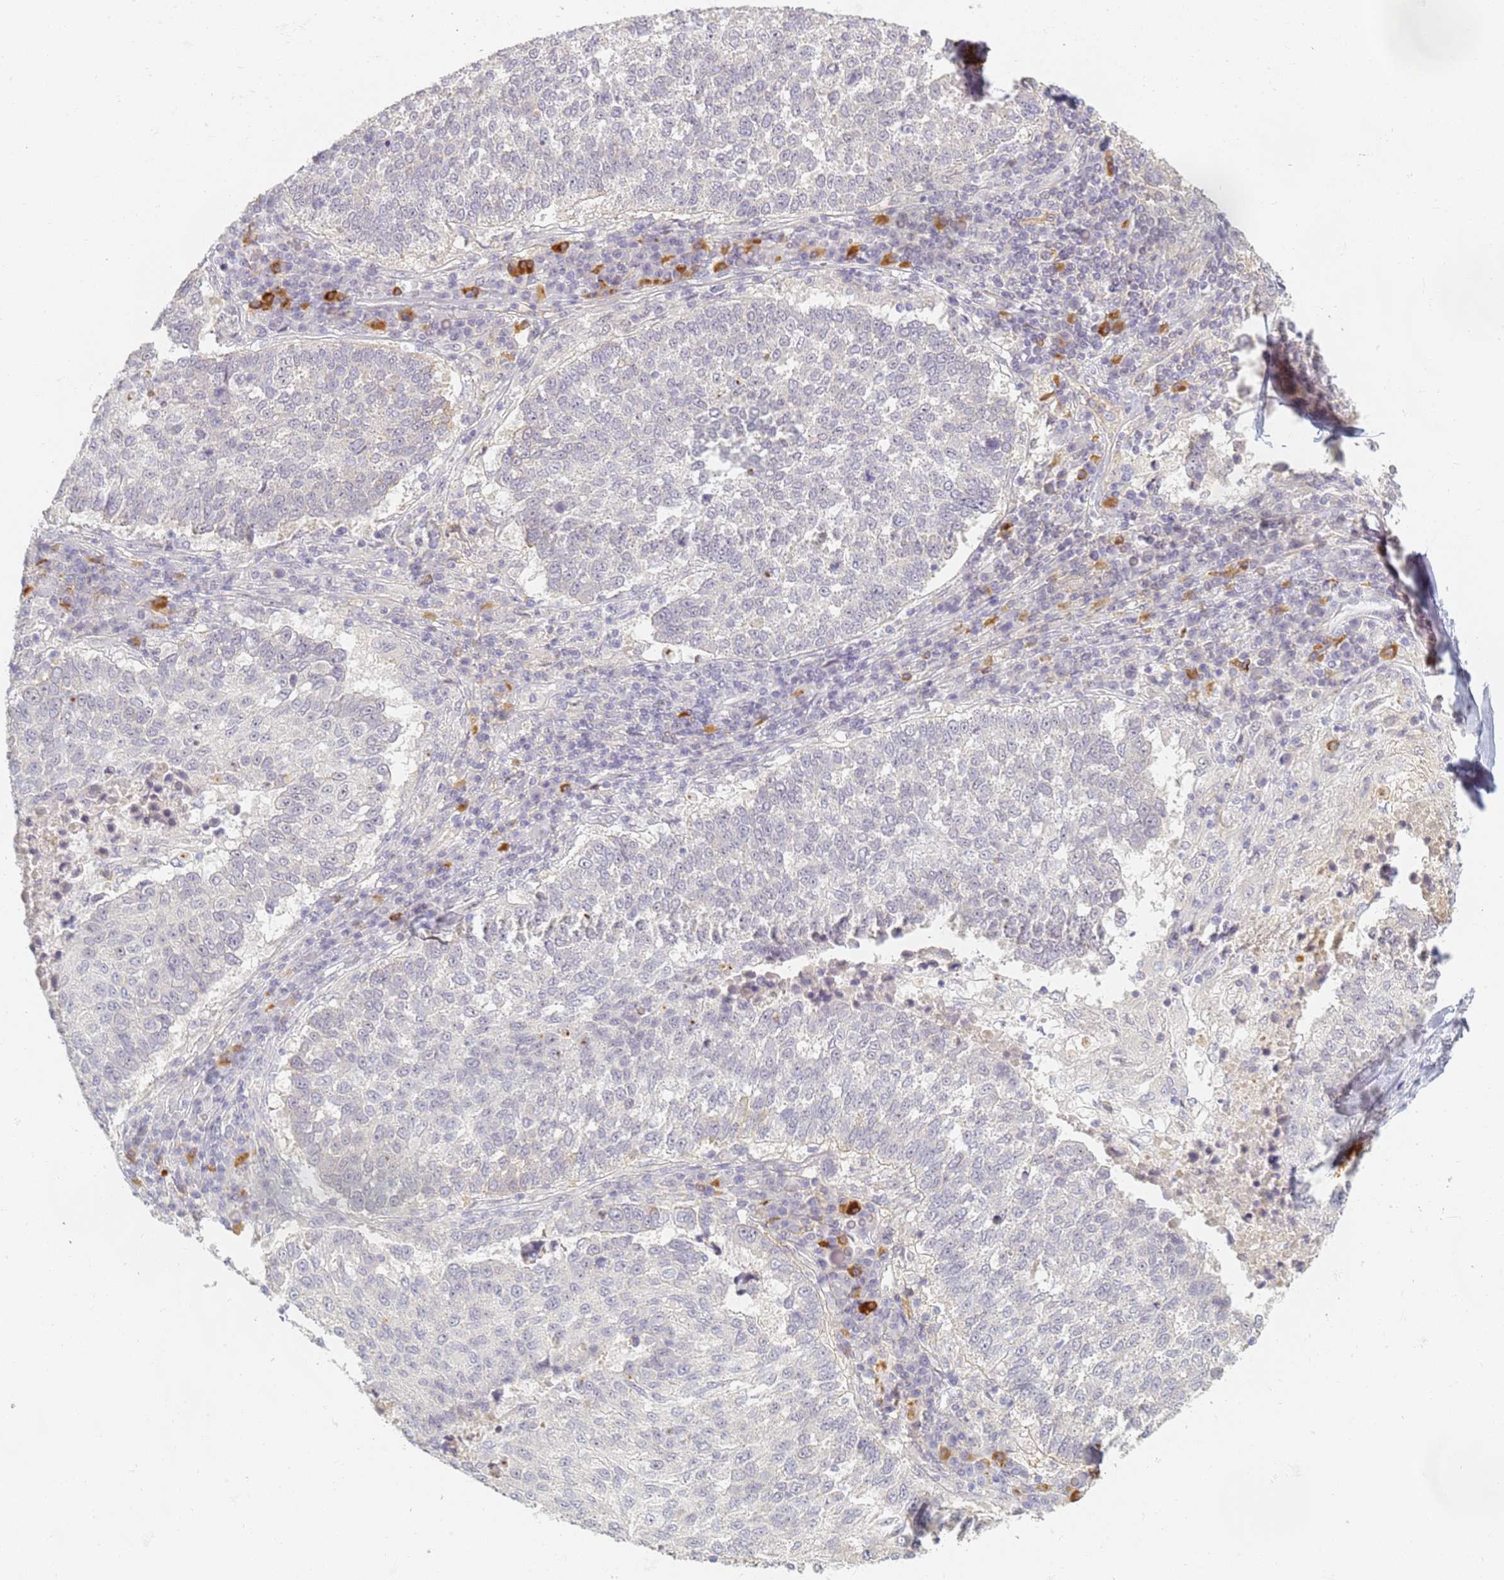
{"staining": {"intensity": "negative", "quantity": "none", "location": "none"}, "tissue": "lung cancer", "cell_type": "Tumor cells", "image_type": "cancer", "snomed": [{"axis": "morphology", "description": "Squamous cell carcinoma, NOS"}, {"axis": "topography", "description": "Lung"}], "caption": "Tumor cells are negative for brown protein staining in lung squamous cell carcinoma.", "gene": "SLC38A9", "patient": {"sex": "male", "age": 73}}